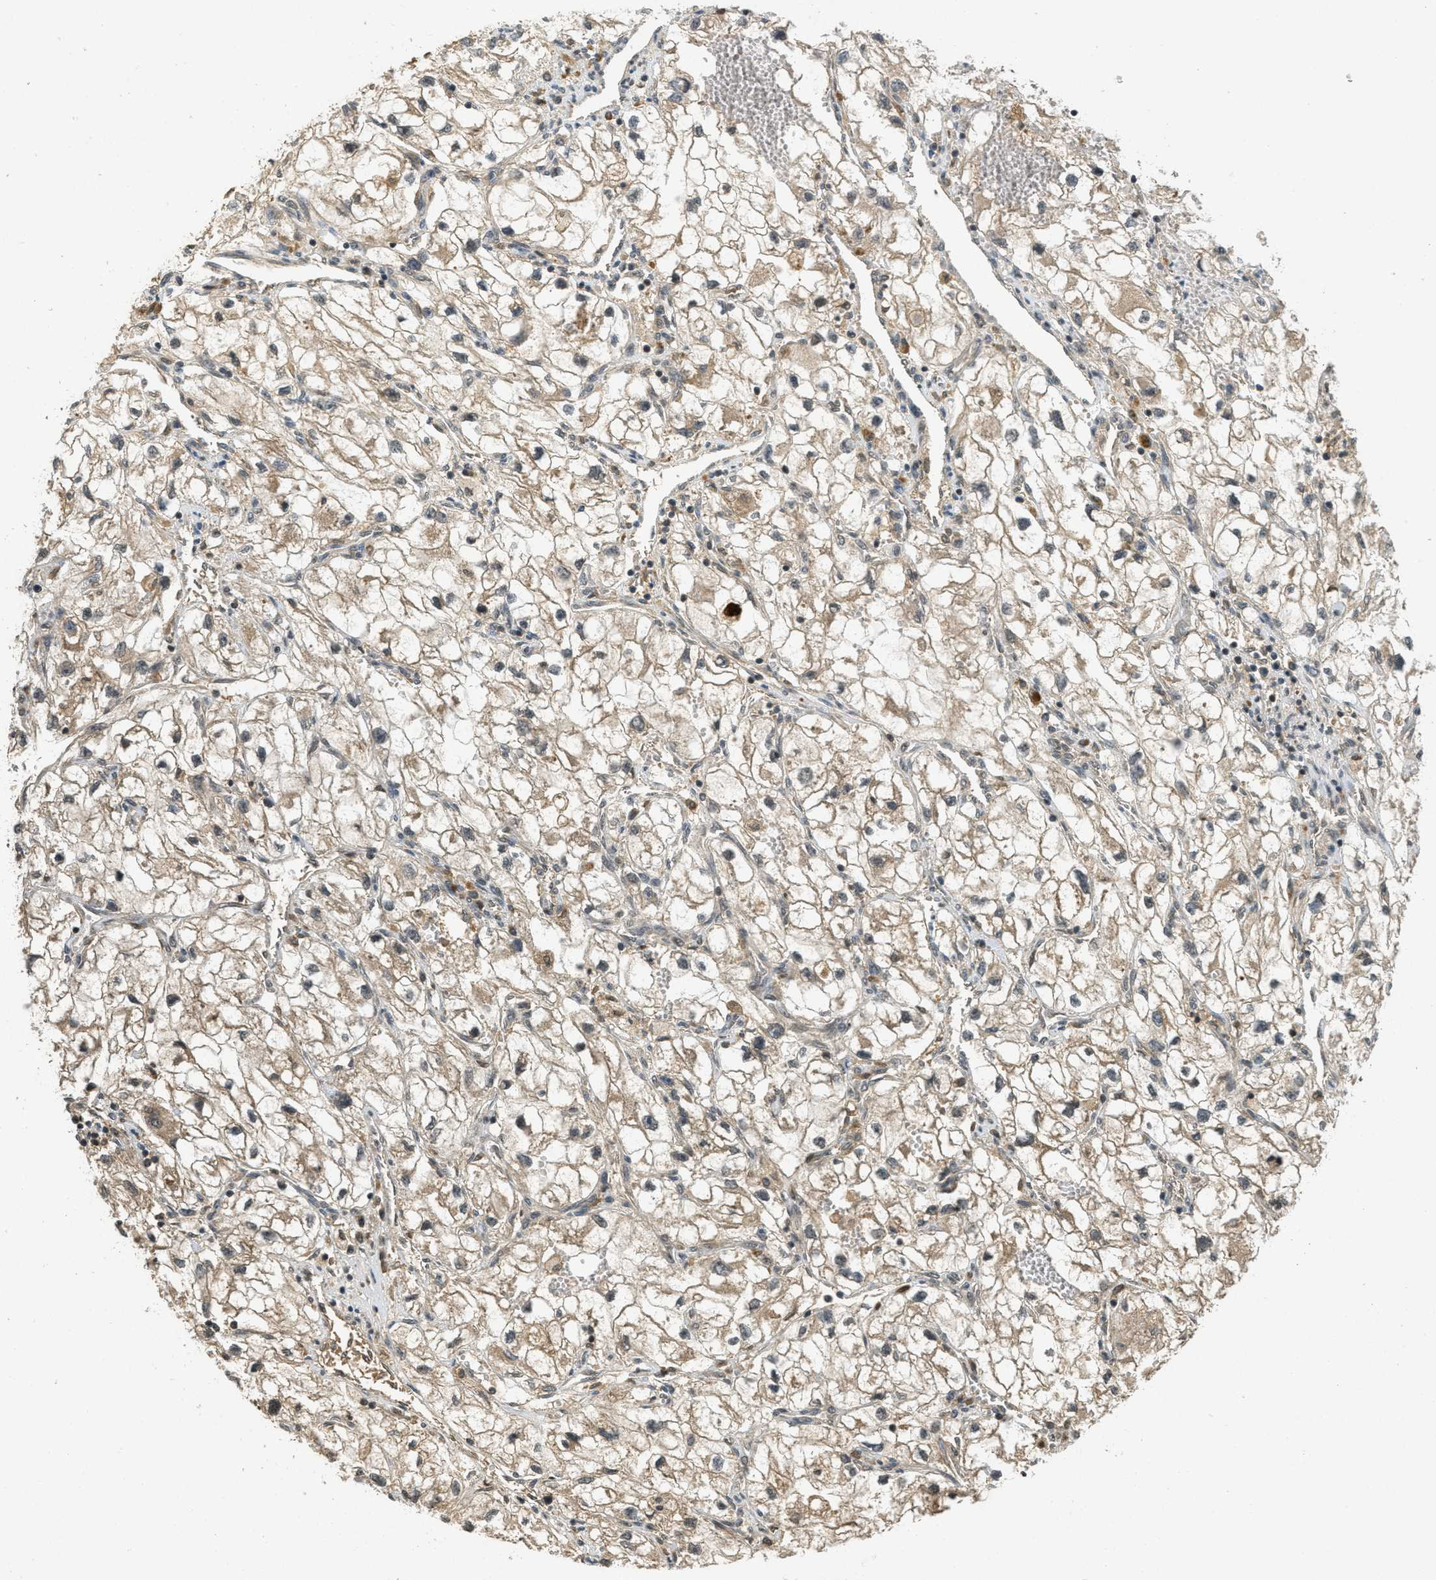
{"staining": {"intensity": "weak", "quantity": ">75%", "location": "cytoplasmic/membranous"}, "tissue": "renal cancer", "cell_type": "Tumor cells", "image_type": "cancer", "snomed": [{"axis": "morphology", "description": "Adenocarcinoma, NOS"}, {"axis": "topography", "description": "Kidney"}], "caption": "Immunohistochemical staining of renal cancer (adenocarcinoma) reveals low levels of weak cytoplasmic/membranous staining in about >75% of tumor cells.", "gene": "ATG7", "patient": {"sex": "female", "age": 70}}